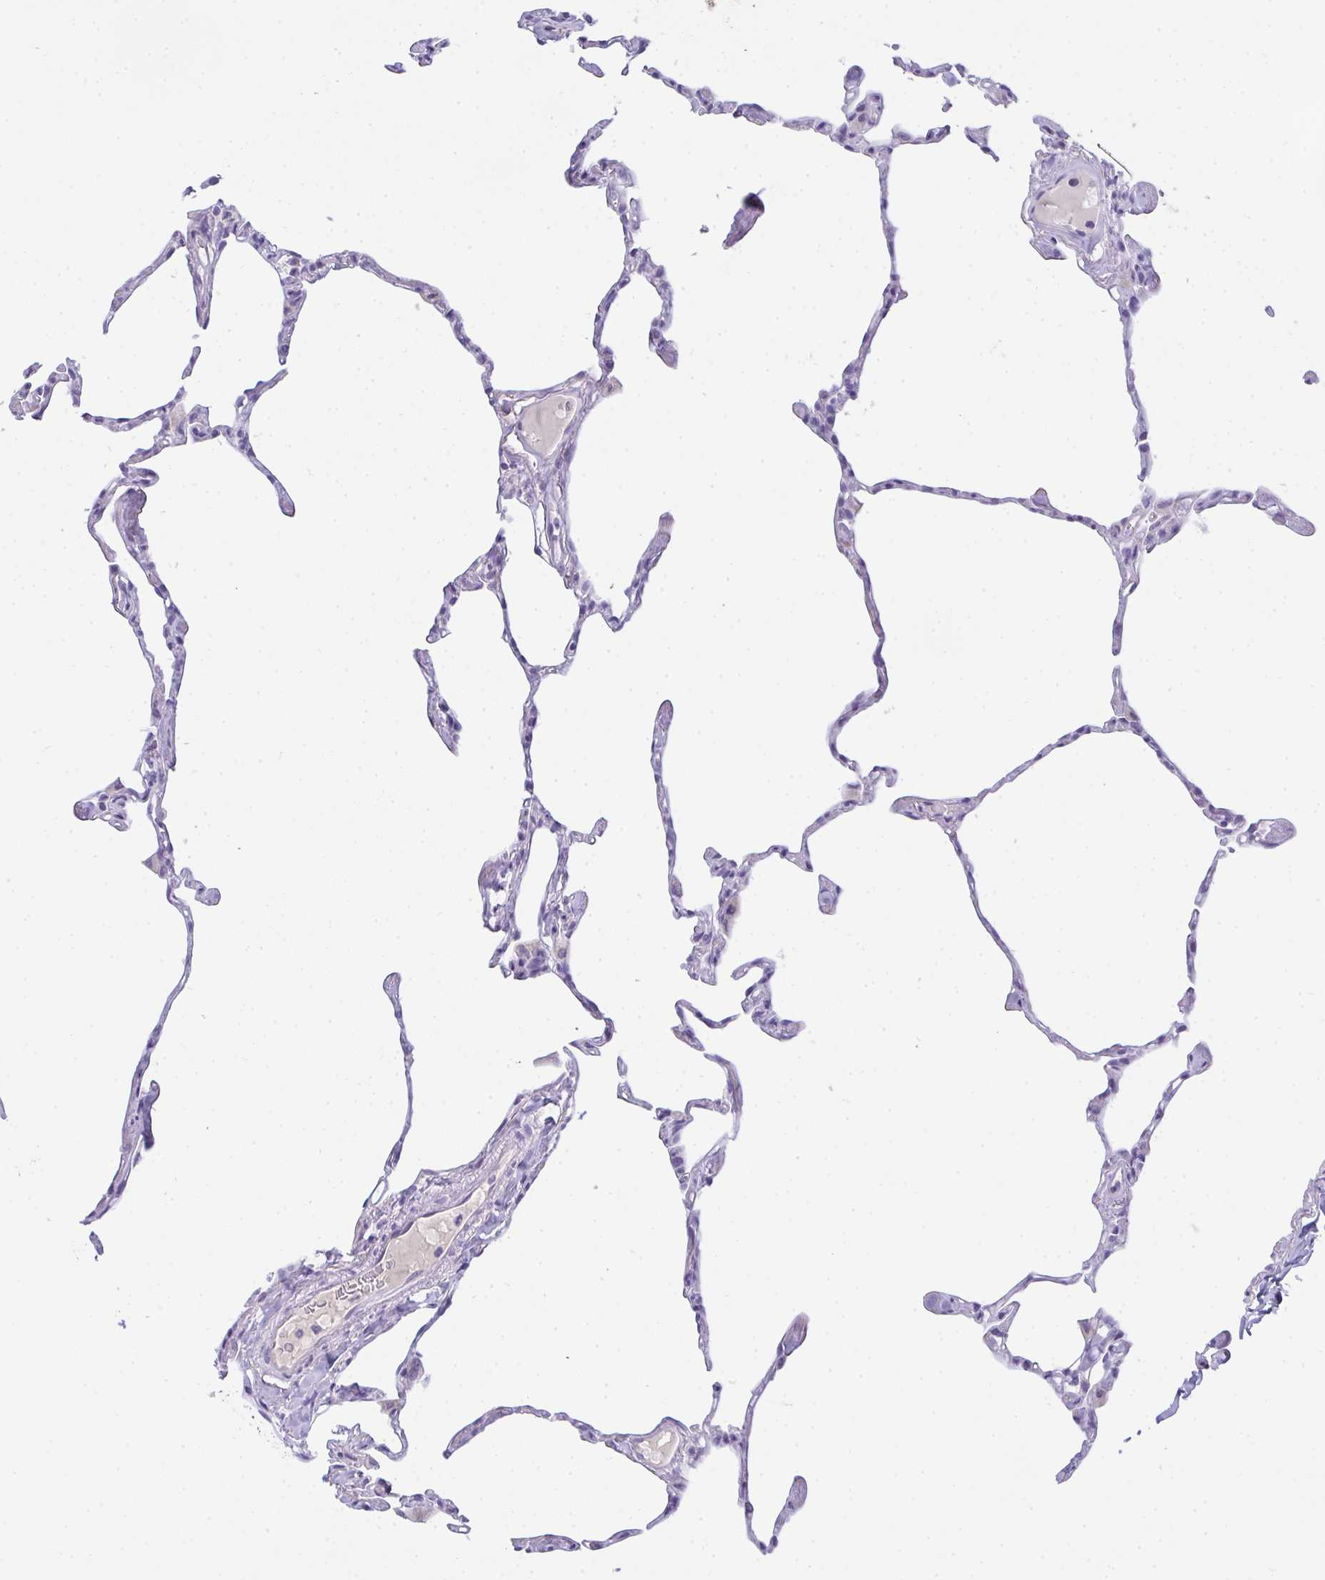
{"staining": {"intensity": "negative", "quantity": "none", "location": "none"}, "tissue": "lung", "cell_type": "Alveolar cells", "image_type": "normal", "snomed": [{"axis": "morphology", "description": "Normal tissue, NOS"}, {"axis": "topography", "description": "Lung"}], "caption": "The immunohistochemistry histopathology image has no significant positivity in alveolar cells of lung. (Immunohistochemistry (ihc), brightfield microscopy, high magnification).", "gene": "COX7B", "patient": {"sex": "male", "age": 65}}